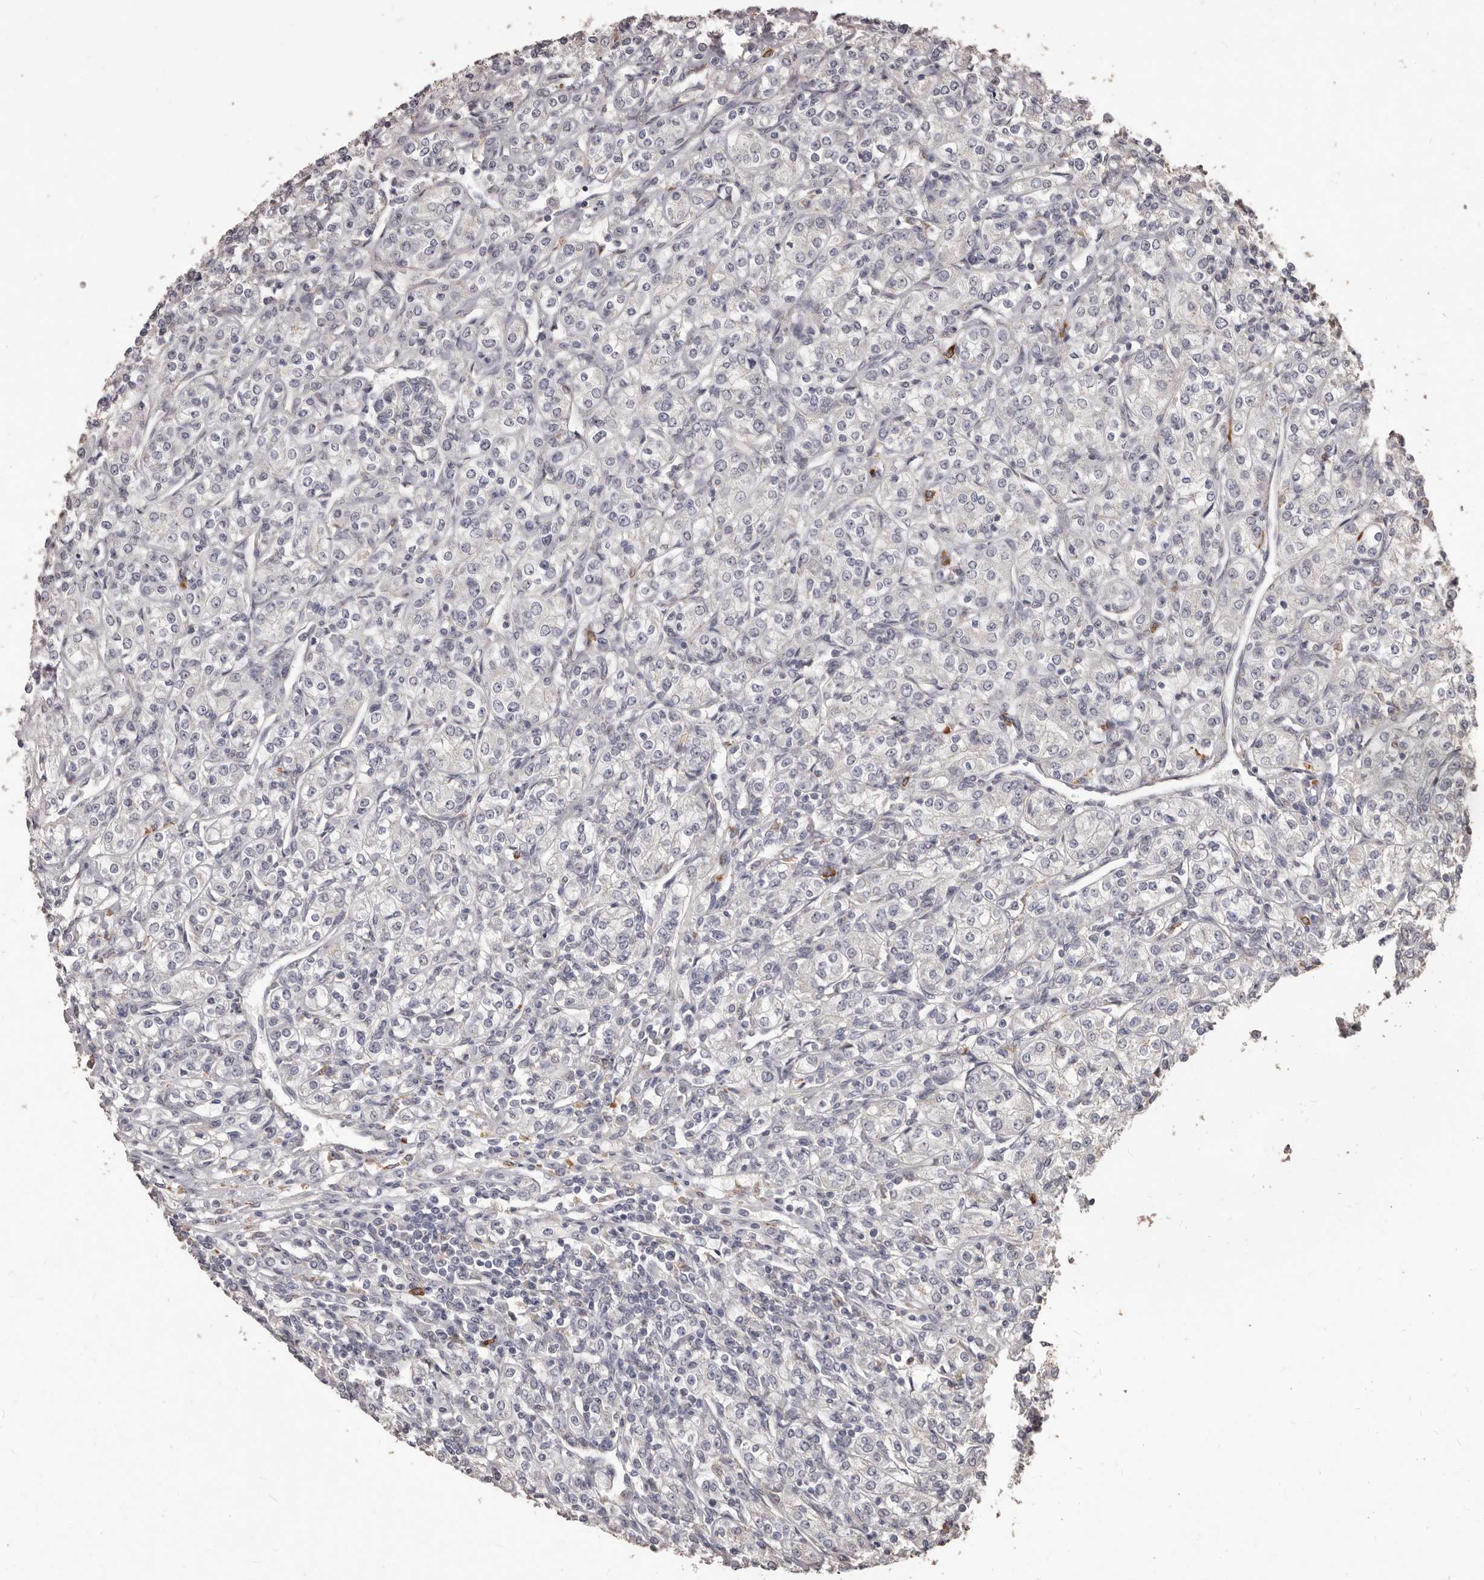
{"staining": {"intensity": "negative", "quantity": "none", "location": "none"}, "tissue": "renal cancer", "cell_type": "Tumor cells", "image_type": "cancer", "snomed": [{"axis": "morphology", "description": "Adenocarcinoma, NOS"}, {"axis": "topography", "description": "Kidney"}], "caption": "Protein analysis of renal cancer reveals no significant staining in tumor cells.", "gene": "PRSS27", "patient": {"sex": "male", "age": 77}}